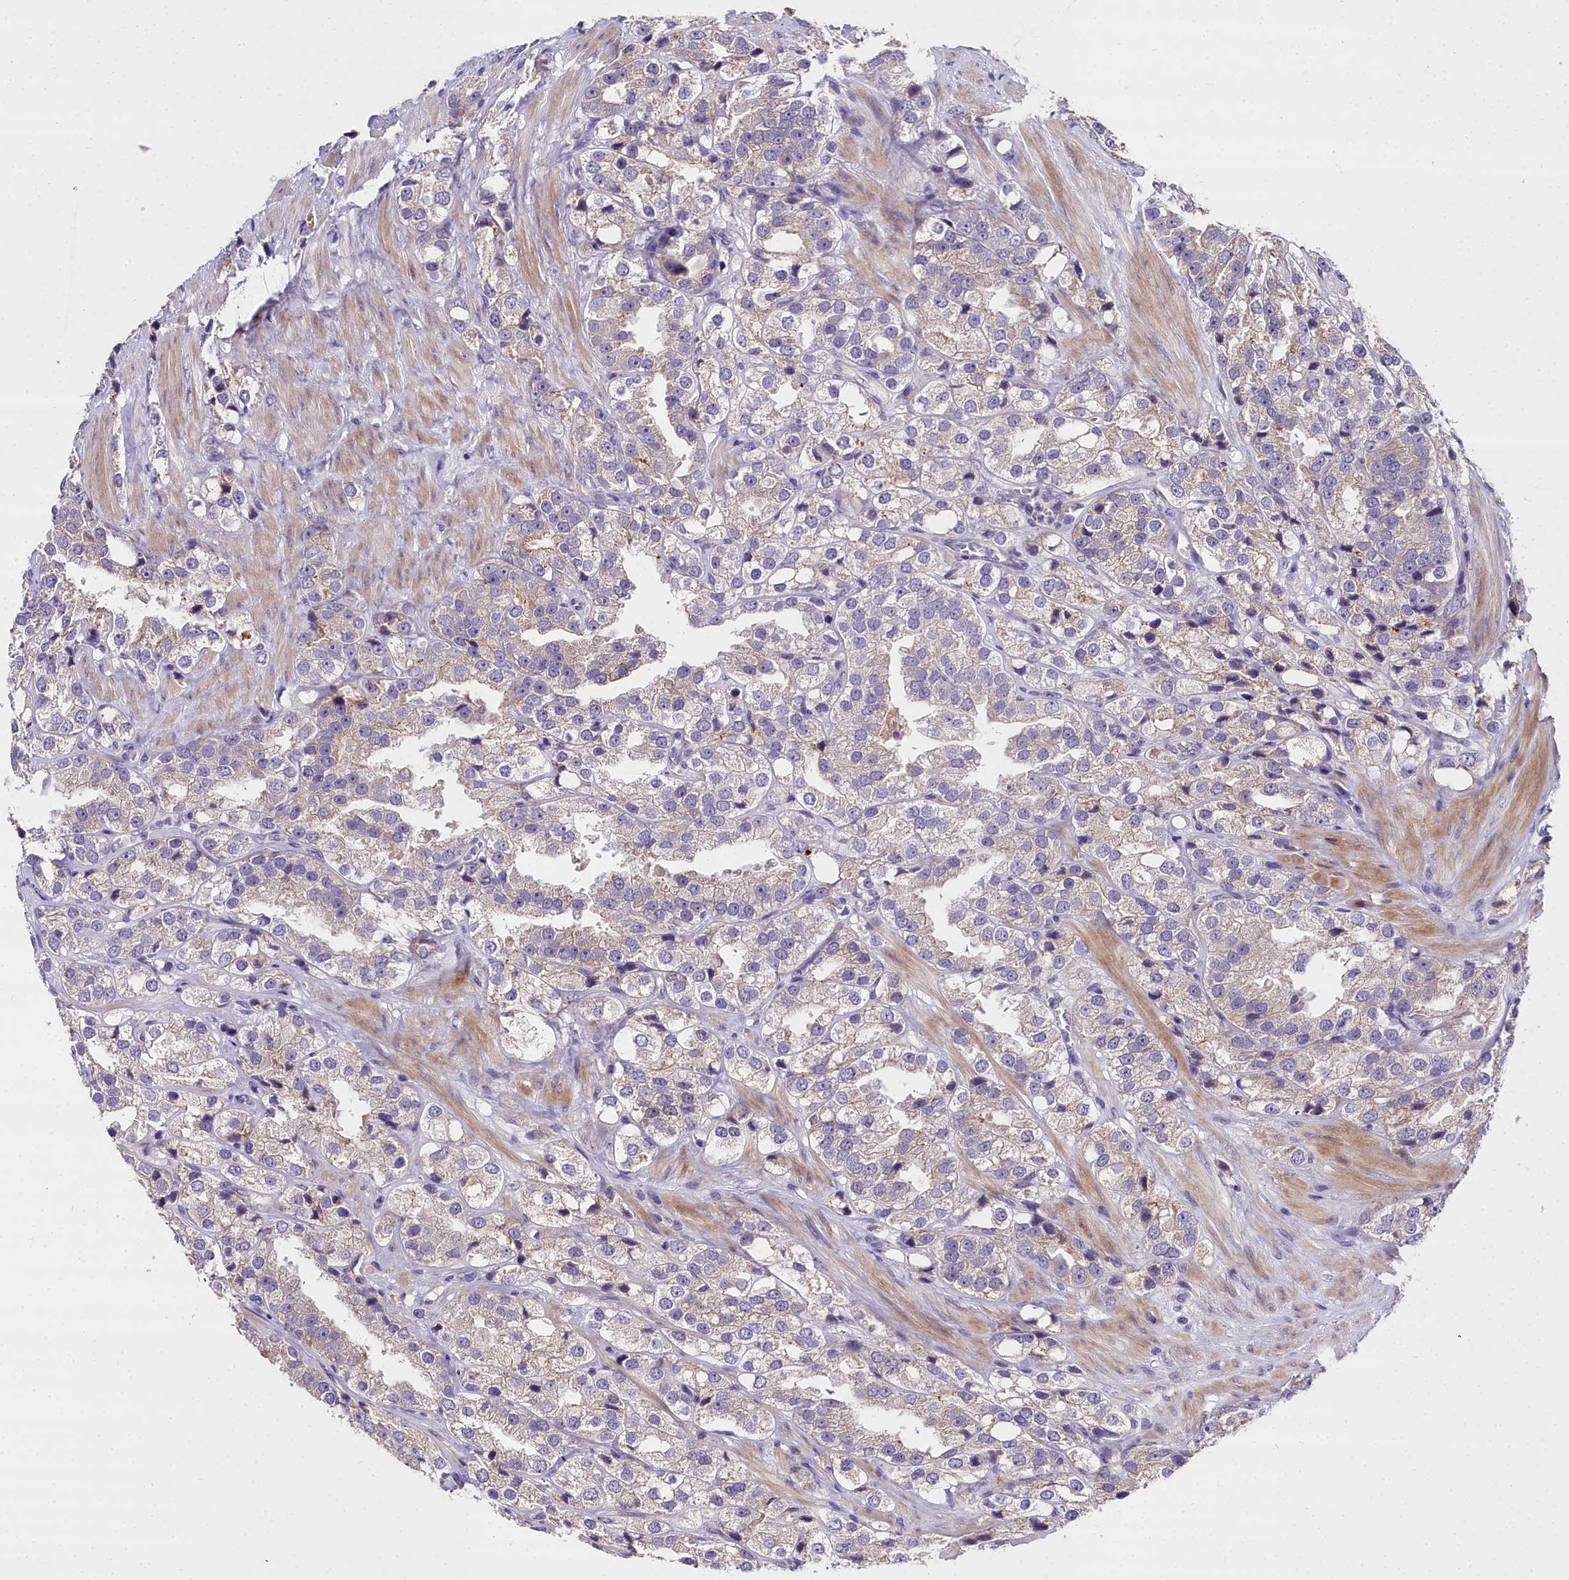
{"staining": {"intensity": "weak", "quantity": "25%-75%", "location": "cytoplasmic/membranous"}, "tissue": "prostate cancer", "cell_type": "Tumor cells", "image_type": "cancer", "snomed": [{"axis": "morphology", "description": "Adenocarcinoma, NOS"}, {"axis": "topography", "description": "Prostate"}], "caption": "An image of prostate adenocarcinoma stained for a protein shows weak cytoplasmic/membranous brown staining in tumor cells.", "gene": "NT5M", "patient": {"sex": "male", "age": 79}}